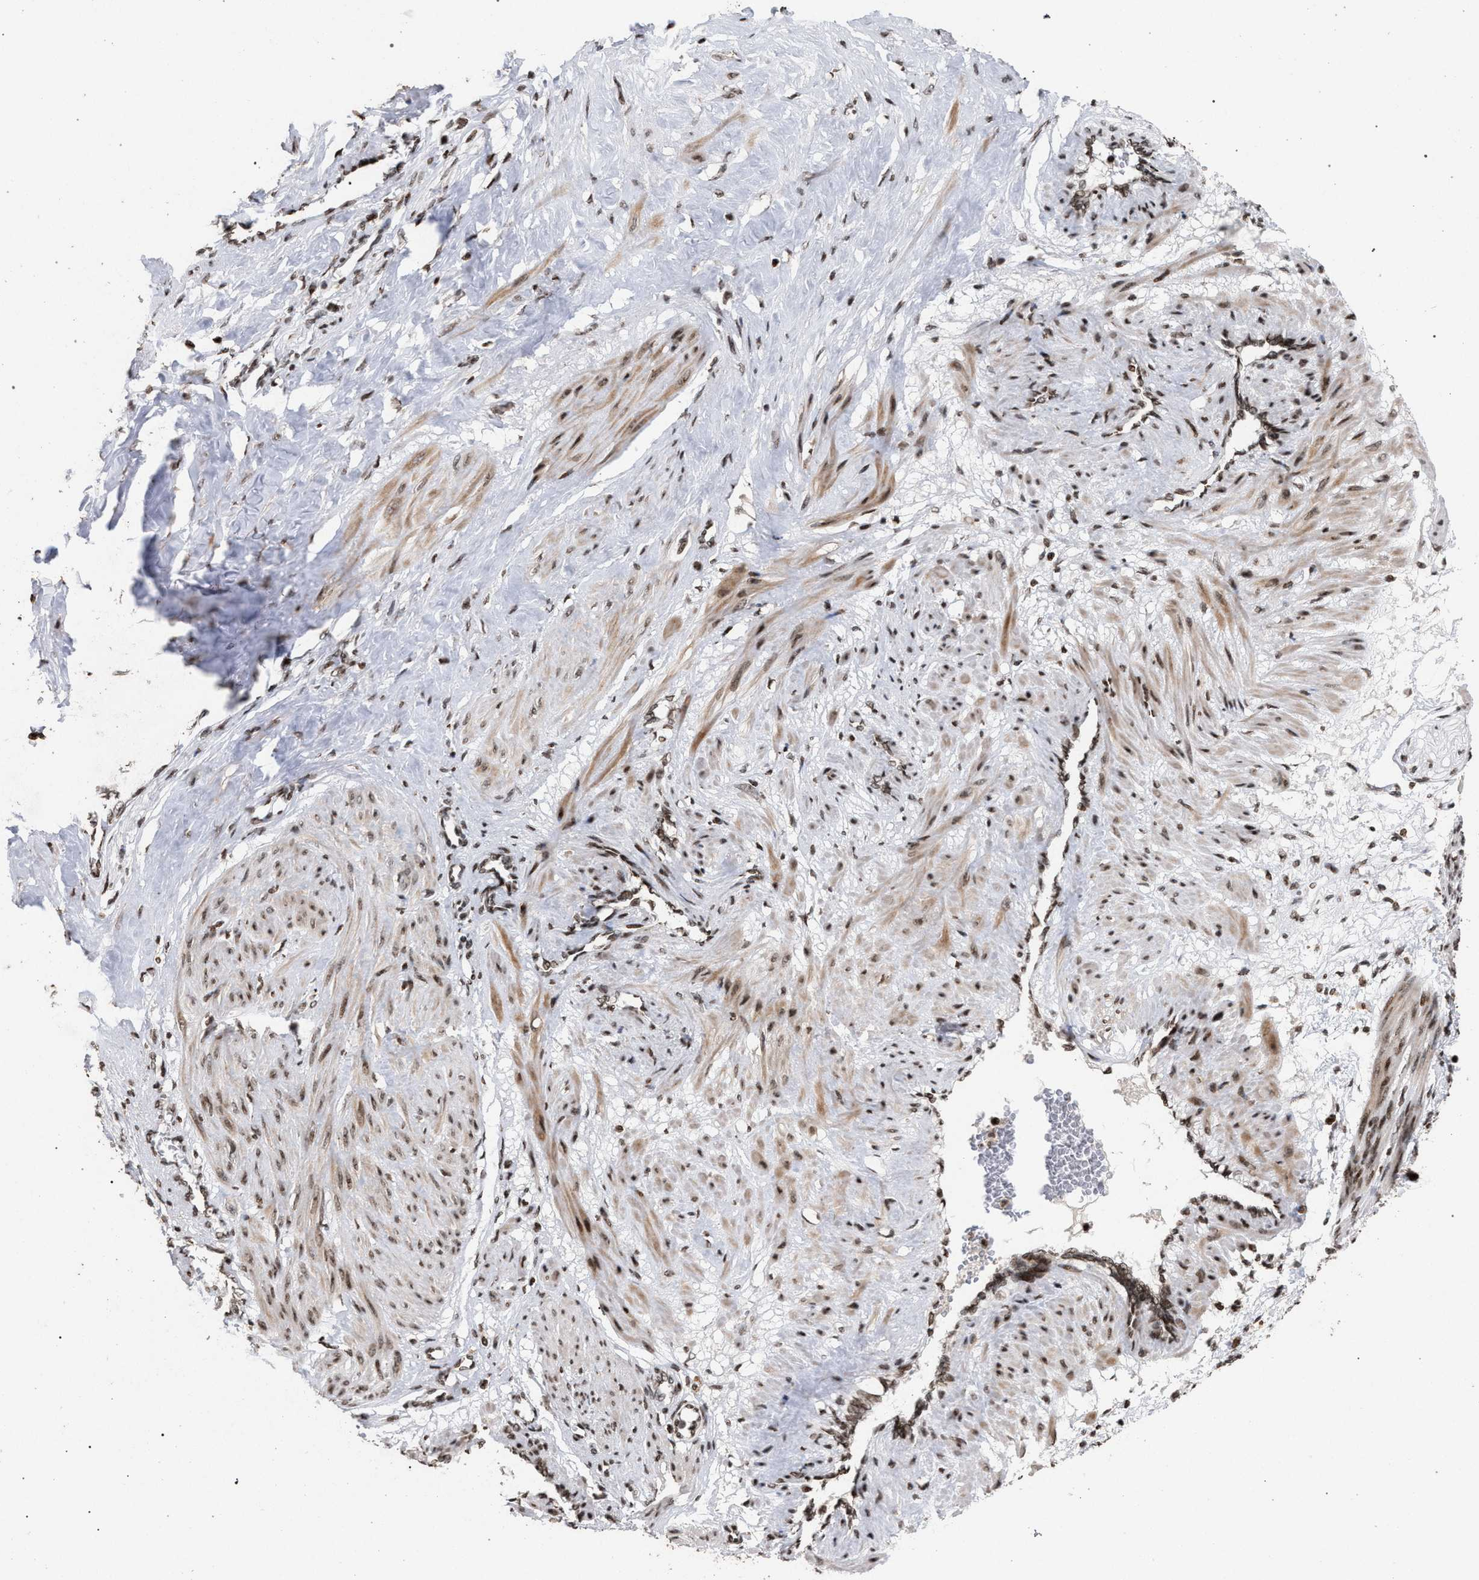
{"staining": {"intensity": "strong", "quantity": ">75%", "location": "cytoplasmic/membranous,nuclear"}, "tissue": "smooth muscle", "cell_type": "Smooth muscle cells", "image_type": "normal", "snomed": [{"axis": "morphology", "description": "Normal tissue, NOS"}, {"axis": "topography", "description": "Endometrium"}], "caption": "Immunohistochemical staining of normal human smooth muscle displays >75% levels of strong cytoplasmic/membranous,nuclear protein expression in about >75% of smooth muscle cells.", "gene": "FOXD3", "patient": {"sex": "female", "age": 33}}